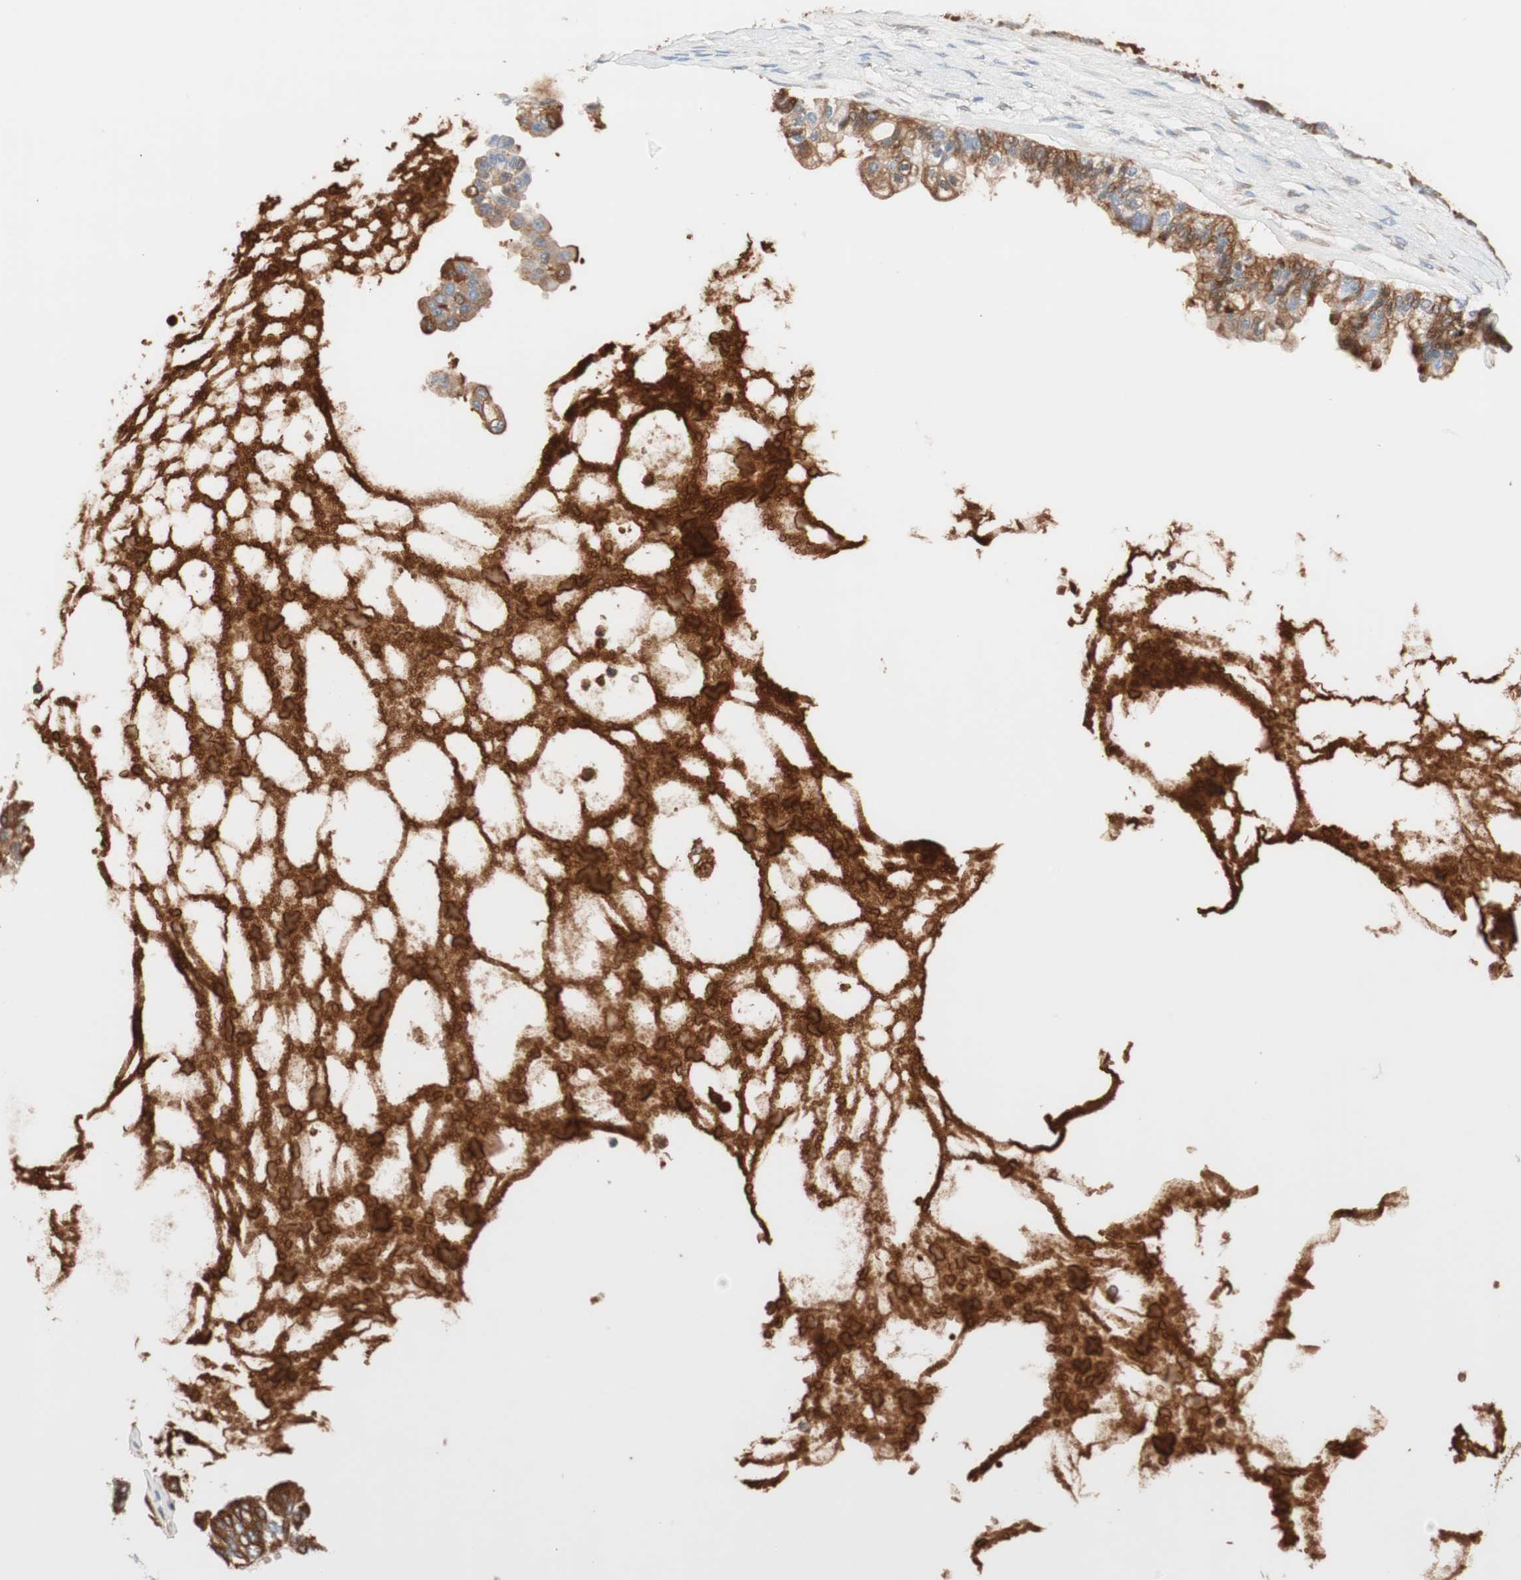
{"staining": {"intensity": "strong", "quantity": ">75%", "location": "cytoplasmic/membranous"}, "tissue": "ovarian cancer", "cell_type": "Tumor cells", "image_type": "cancer", "snomed": [{"axis": "morphology", "description": "Carcinoma, NOS"}, {"axis": "morphology", "description": "Carcinoma, endometroid"}, {"axis": "topography", "description": "Ovary"}], "caption": "Protein staining demonstrates strong cytoplasmic/membranous positivity in approximately >75% of tumor cells in carcinoma (ovarian).", "gene": "RBP4", "patient": {"sex": "female", "age": 50}}